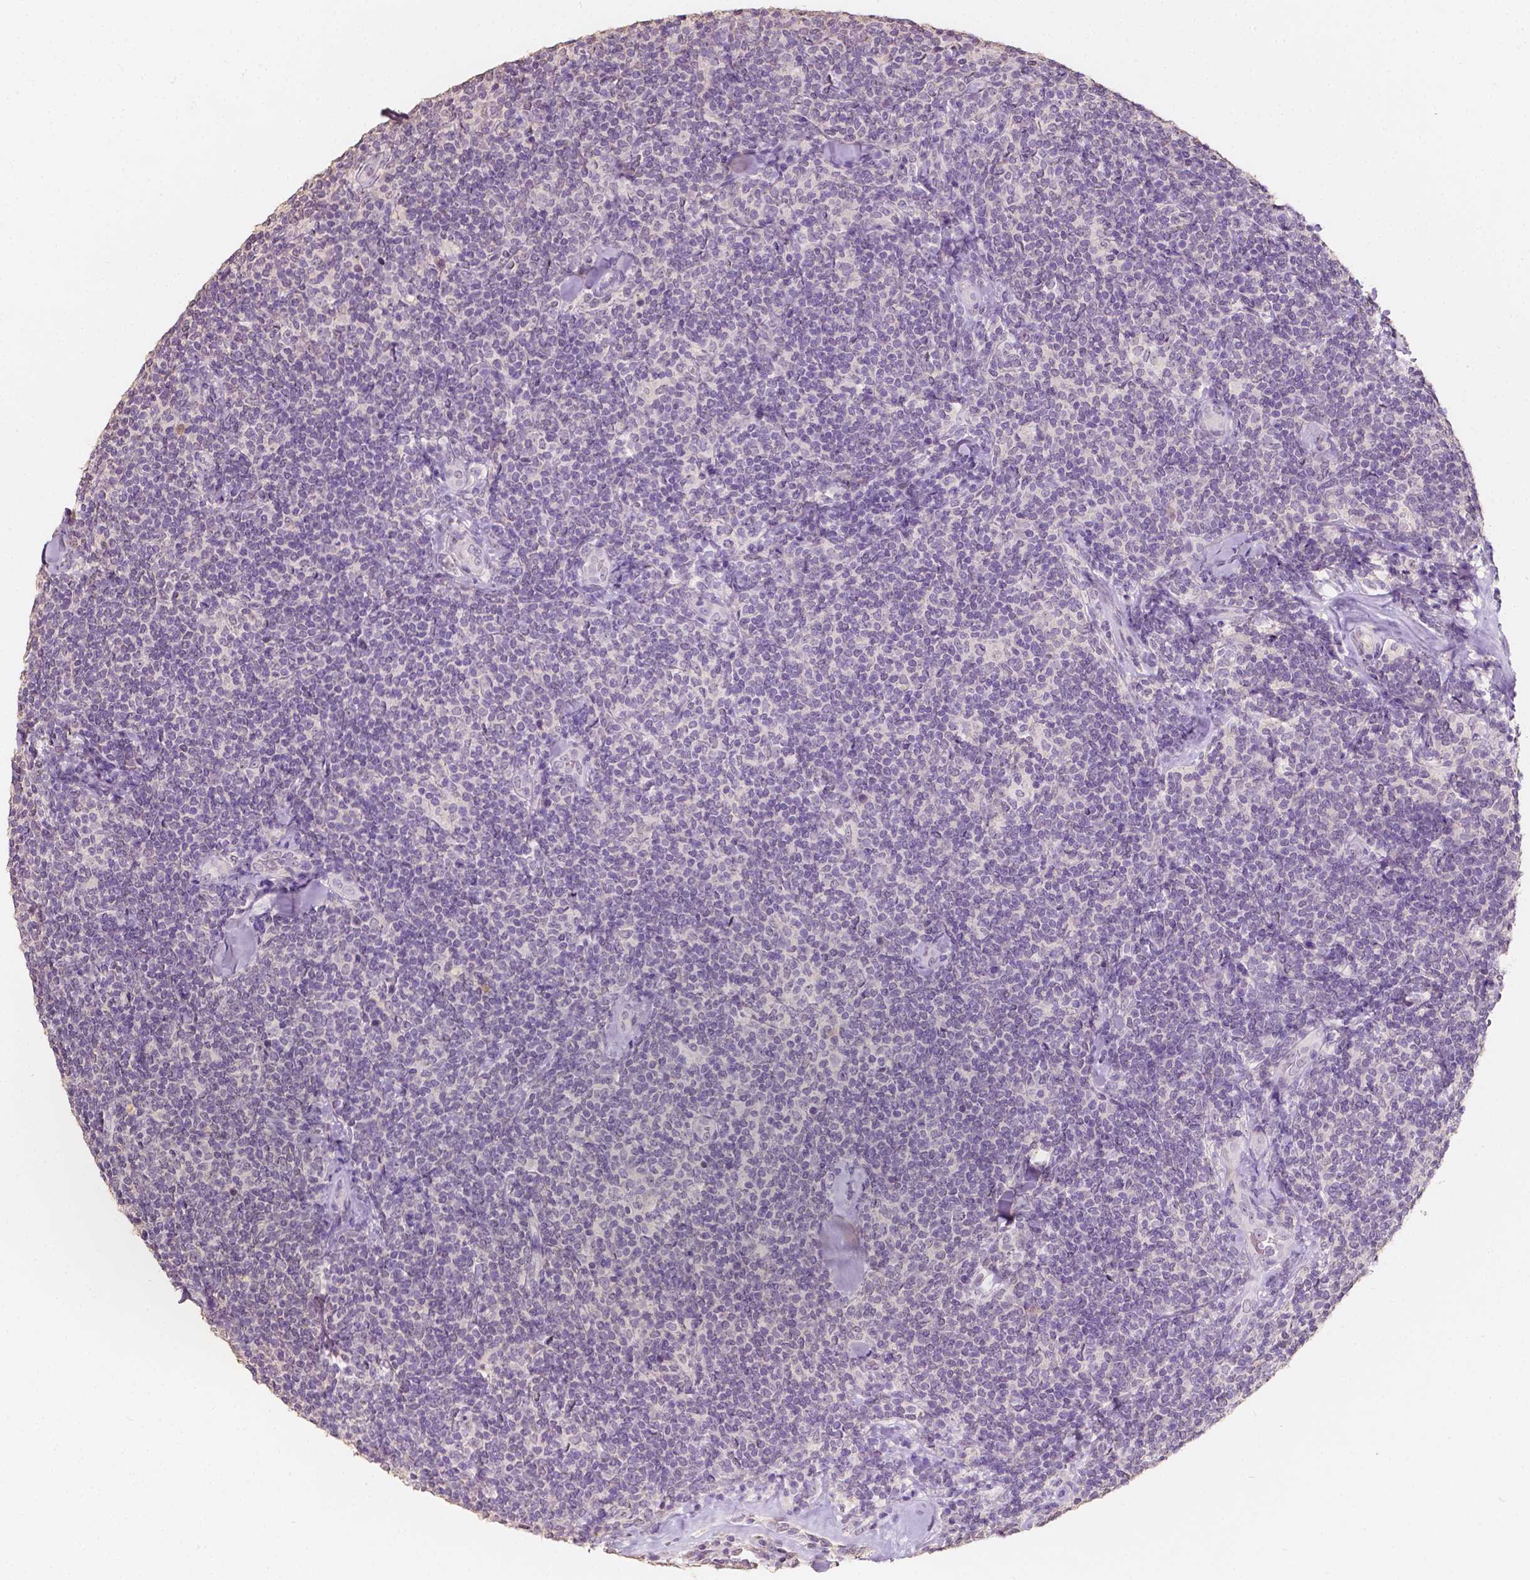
{"staining": {"intensity": "negative", "quantity": "none", "location": "none"}, "tissue": "lymphoma", "cell_type": "Tumor cells", "image_type": "cancer", "snomed": [{"axis": "morphology", "description": "Malignant lymphoma, non-Hodgkin's type, Low grade"}, {"axis": "topography", "description": "Lymph node"}], "caption": "IHC of lymphoma displays no staining in tumor cells.", "gene": "SOX15", "patient": {"sex": "female", "age": 56}}